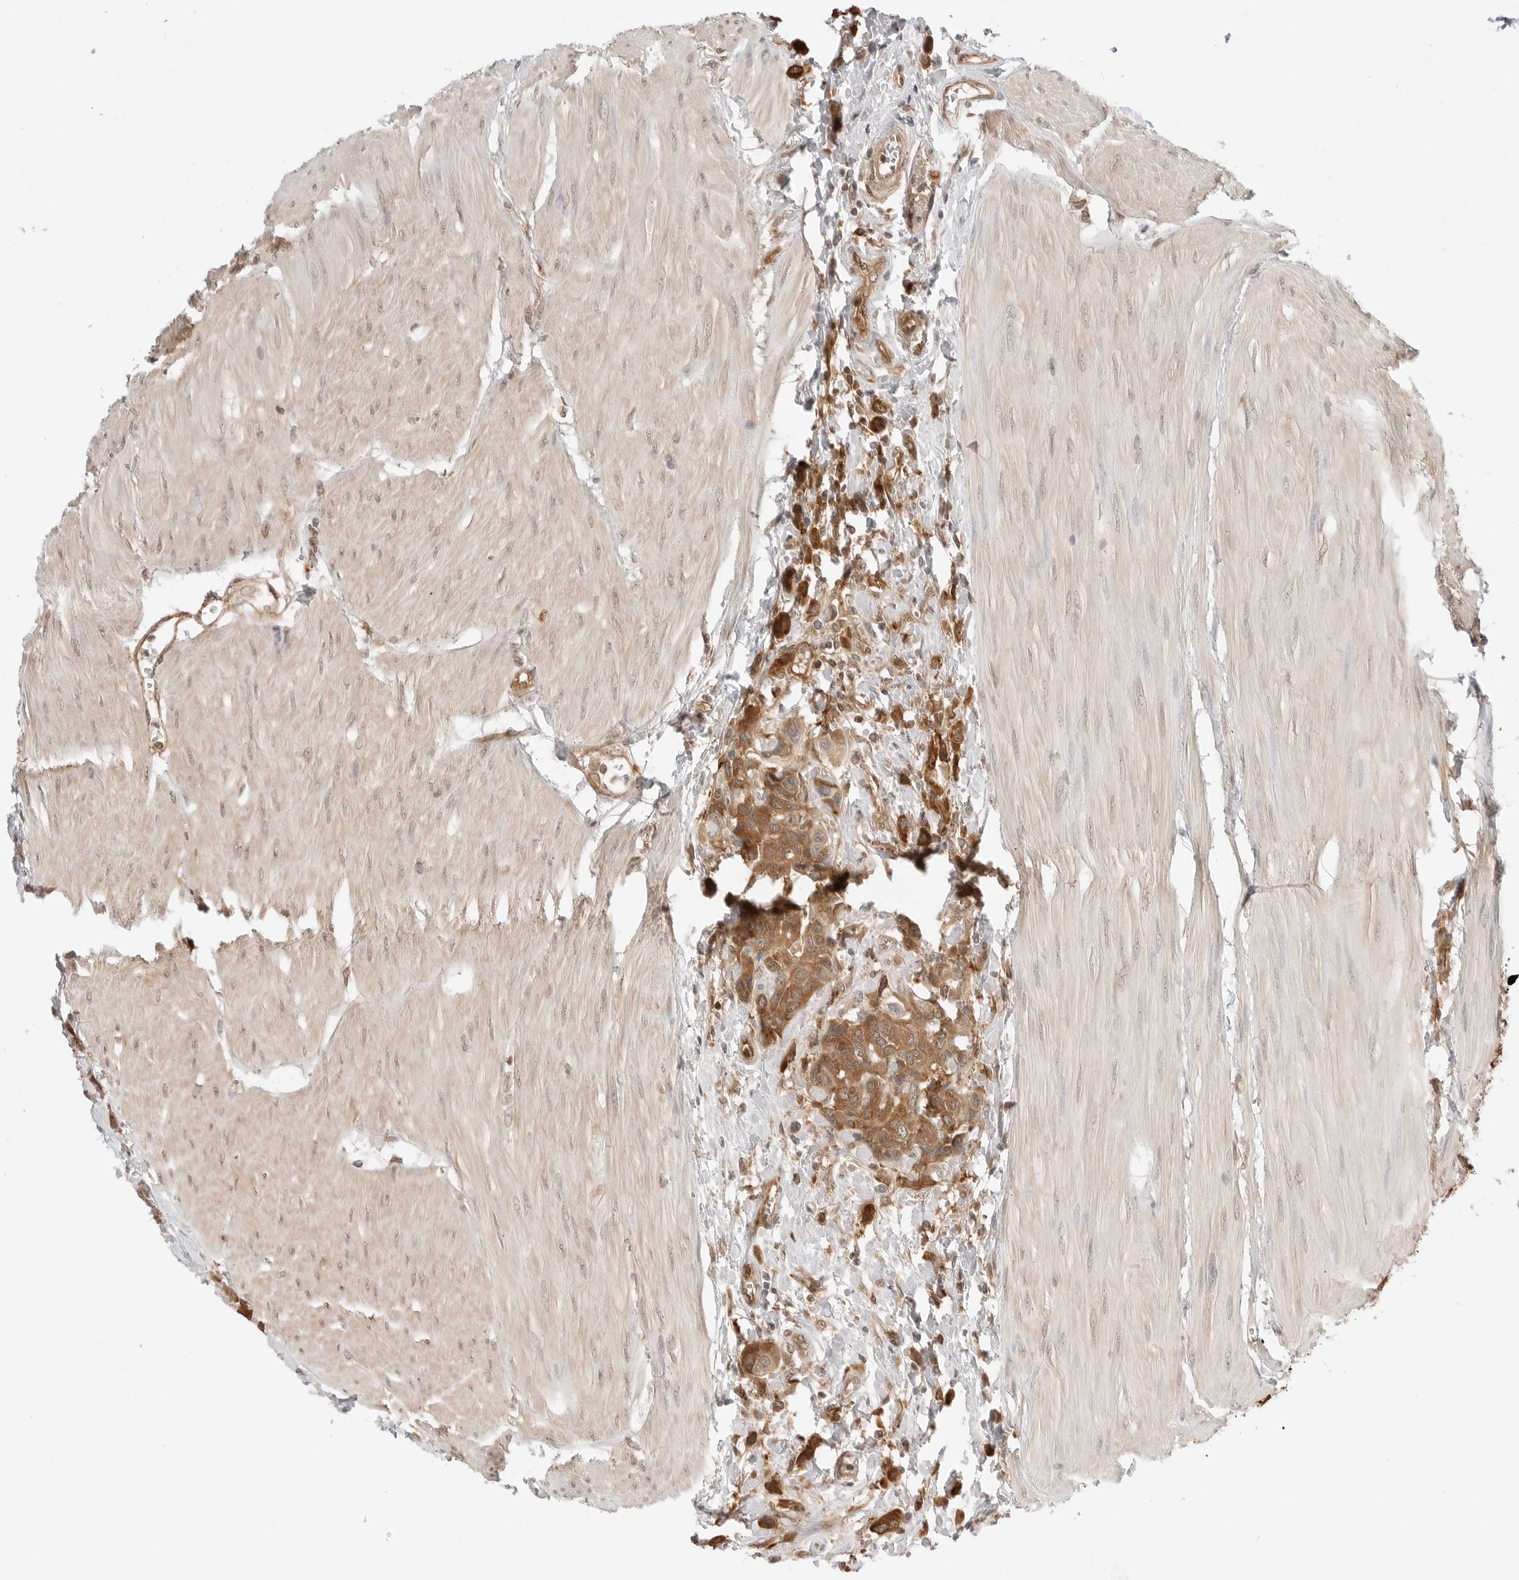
{"staining": {"intensity": "moderate", "quantity": ">75%", "location": "cytoplasmic/membranous"}, "tissue": "urothelial cancer", "cell_type": "Tumor cells", "image_type": "cancer", "snomed": [{"axis": "morphology", "description": "Urothelial carcinoma, High grade"}, {"axis": "topography", "description": "Urinary bladder"}], "caption": "A micrograph of urothelial carcinoma (high-grade) stained for a protein reveals moderate cytoplasmic/membranous brown staining in tumor cells.", "gene": "NUDC", "patient": {"sex": "male", "age": 50}}